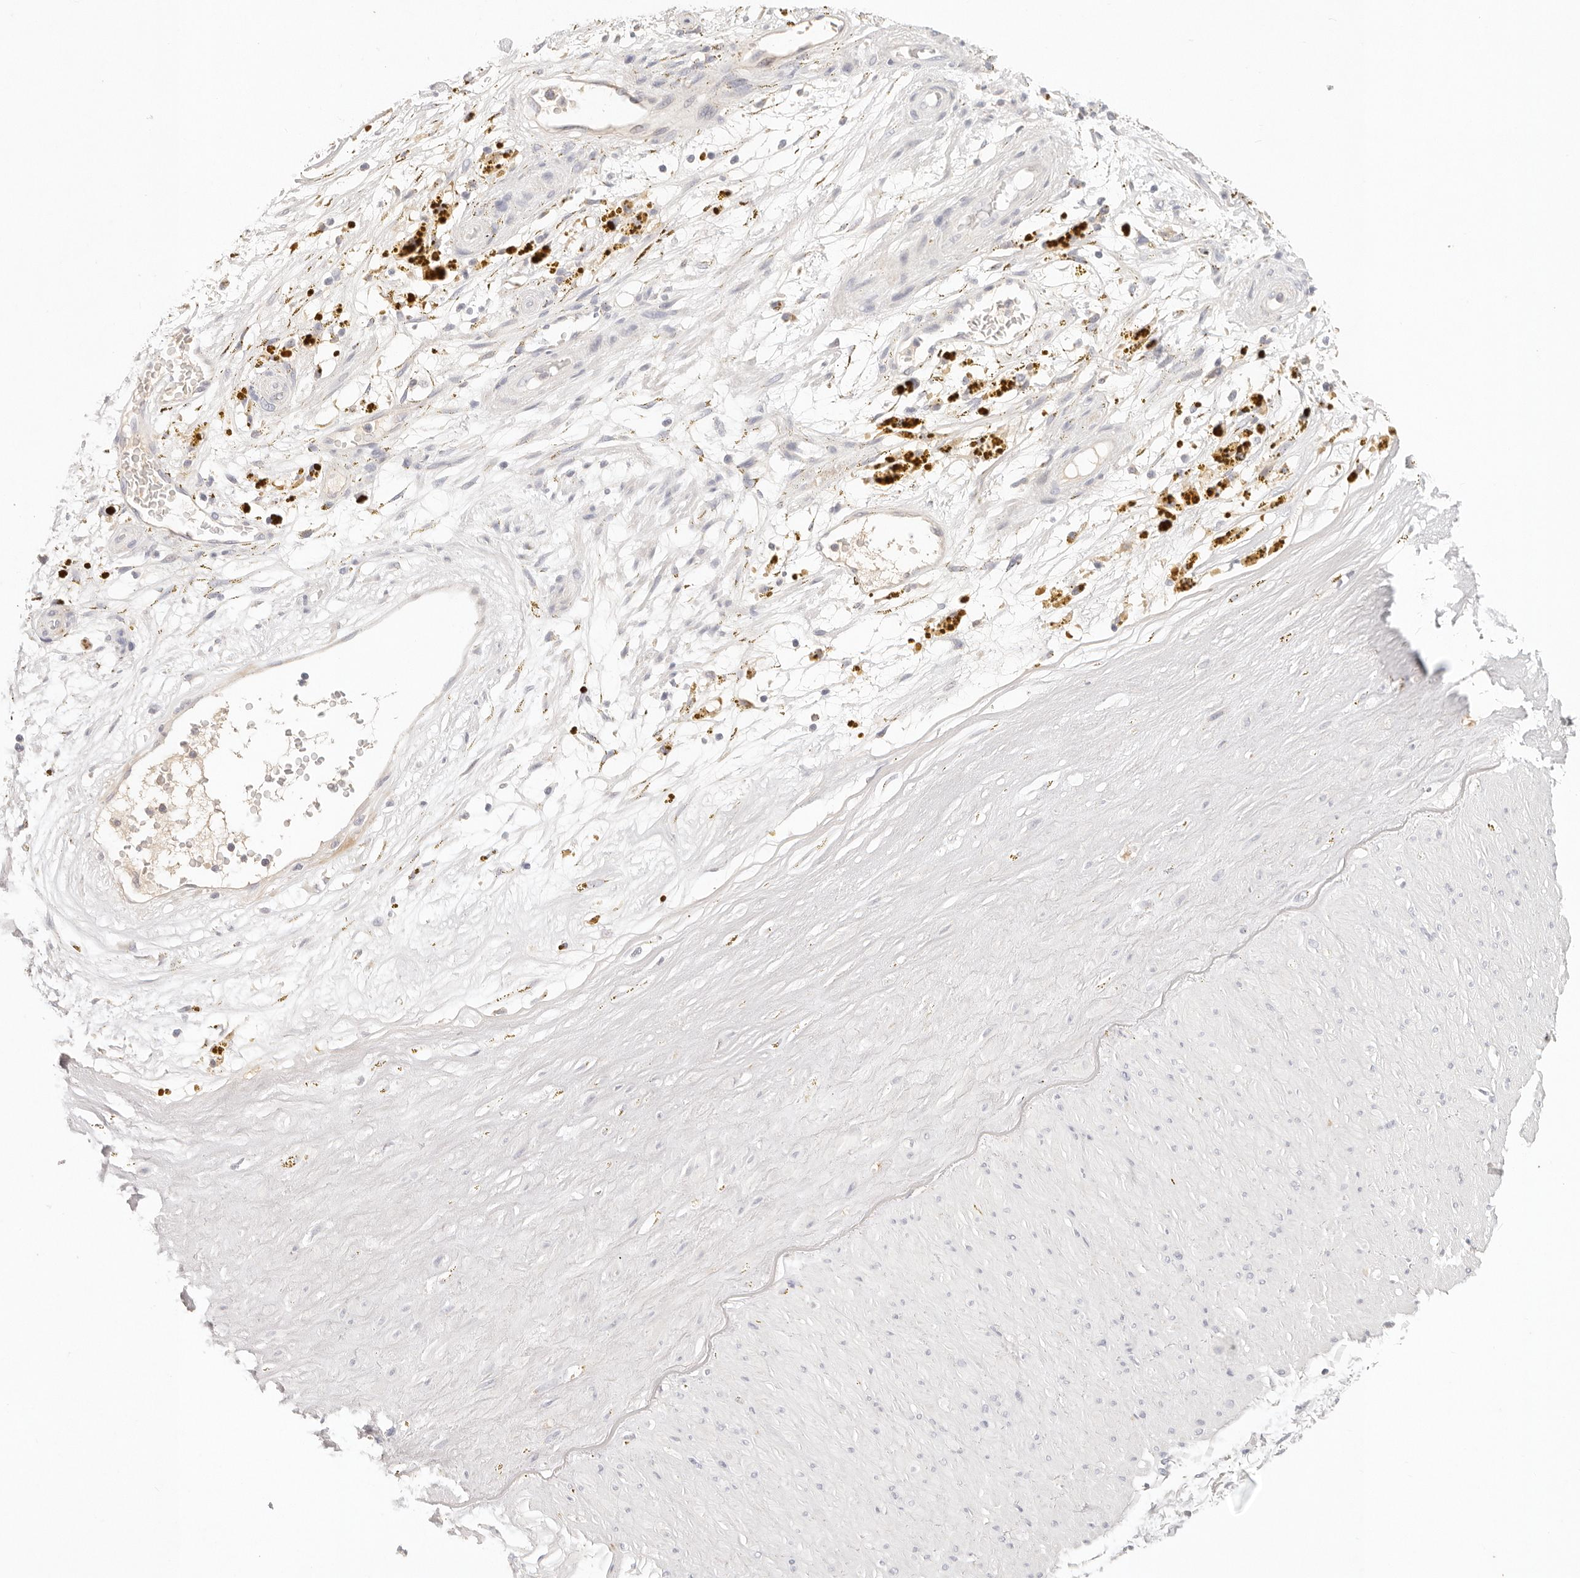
{"staining": {"intensity": "negative", "quantity": "none", "location": "none"}, "tissue": "soft tissue", "cell_type": "Fibroblasts", "image_type": "normal", "snomed": [{"axis": "morphology", "description": "Normal tissue, NOS"}, {"axis": "topography", "description": "Soft tissue"}], "caption": "A high-resolution image shows immunohistochemistry staining of normal soft tissue, which exhibits no significant expression in fibroblasts. The staining was performed using DAB (3,3'-diaminobenzidine) to visualize the protein expression in brown, while the nuclei were stained in blue with hematoxylin (Magnification: 20x).", "gene": "SPHK1", "patient": {"sex": "male", "age": 72}}